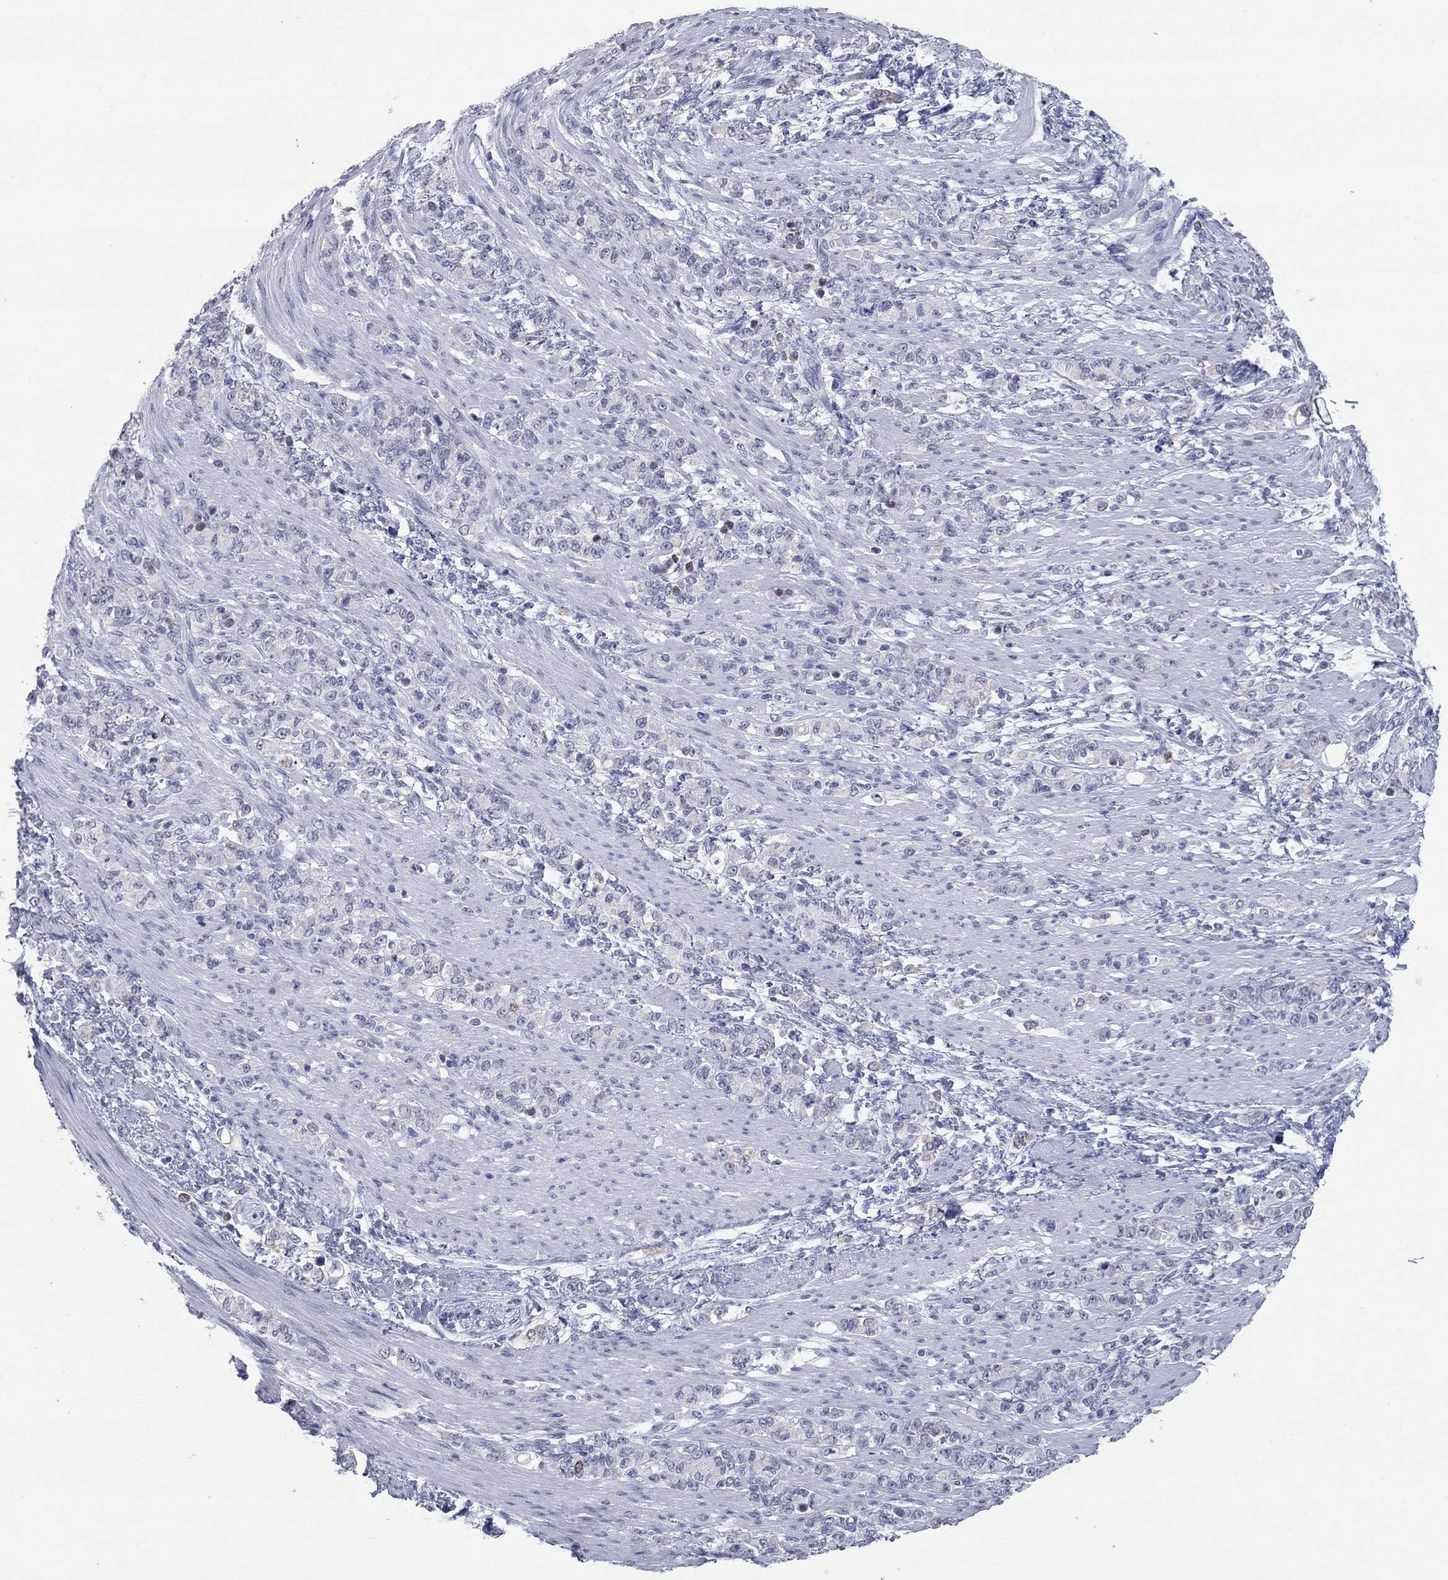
{"staining": {"intensity": "negative", "quantity": "none", "location": "none"}, "tissue": "stomach cancer", "cell_type": "Tumor cells", "image_type": "cancer", "snomed": [{"axis": "morphology", "description": "Normal tissue, NOS"}, {"axis": "morphology", "description": "Adenocarcinoma, NOS"}, {"axis": "topography", "description": "Stomach"}], "caption": "A high-resolution micrograph shows immunohistochemistry (IHC) staining of stomach cancer (adenocarcinoma), which reveals no significant positivity in tumor cells.", "gene": "KRT75", "patient": {"sex": "female", "age": 79}}